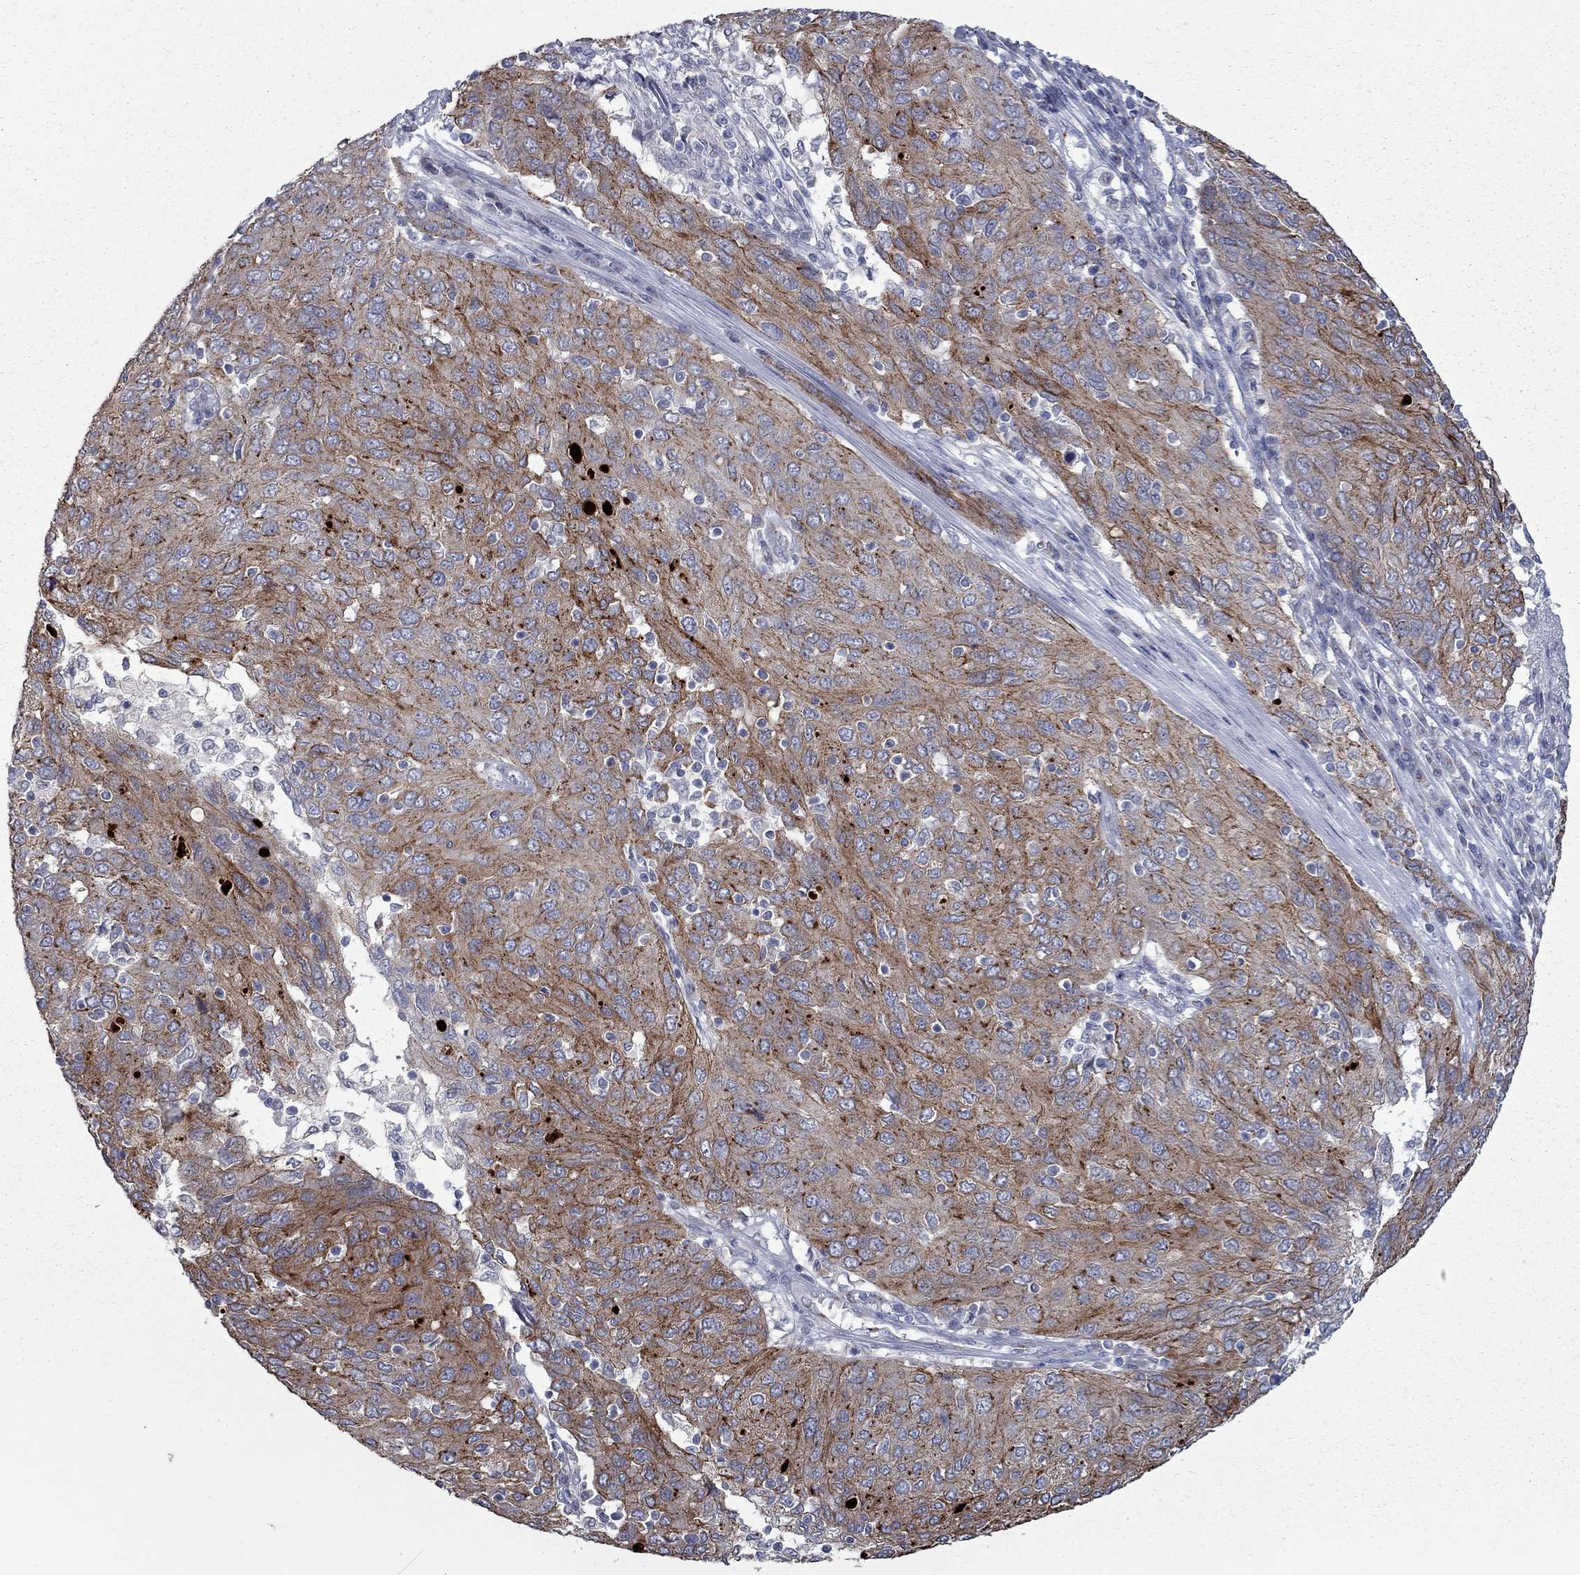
{"staining": {"intensity": "strong", "quantity": "25%-75%", "location": "cytoplasmic/membranous"}, "tissue": "ovarian cancer", "cell_type": "Tumor cells", "image_type": "cancer", "snomed": [{"axis": "morphology", "description": "Carcinoma, endometroid"}, {"axis": "topography", "description": "Ovary"}], "caption": "Strong cytoplasmic/membranous protein expression is appreciated in about 25%-75% of tumor cells in ovarian endometroid carcinoma.", "gene": "KIAA0319L", "patient": {"sex": "female", "age": 50}}